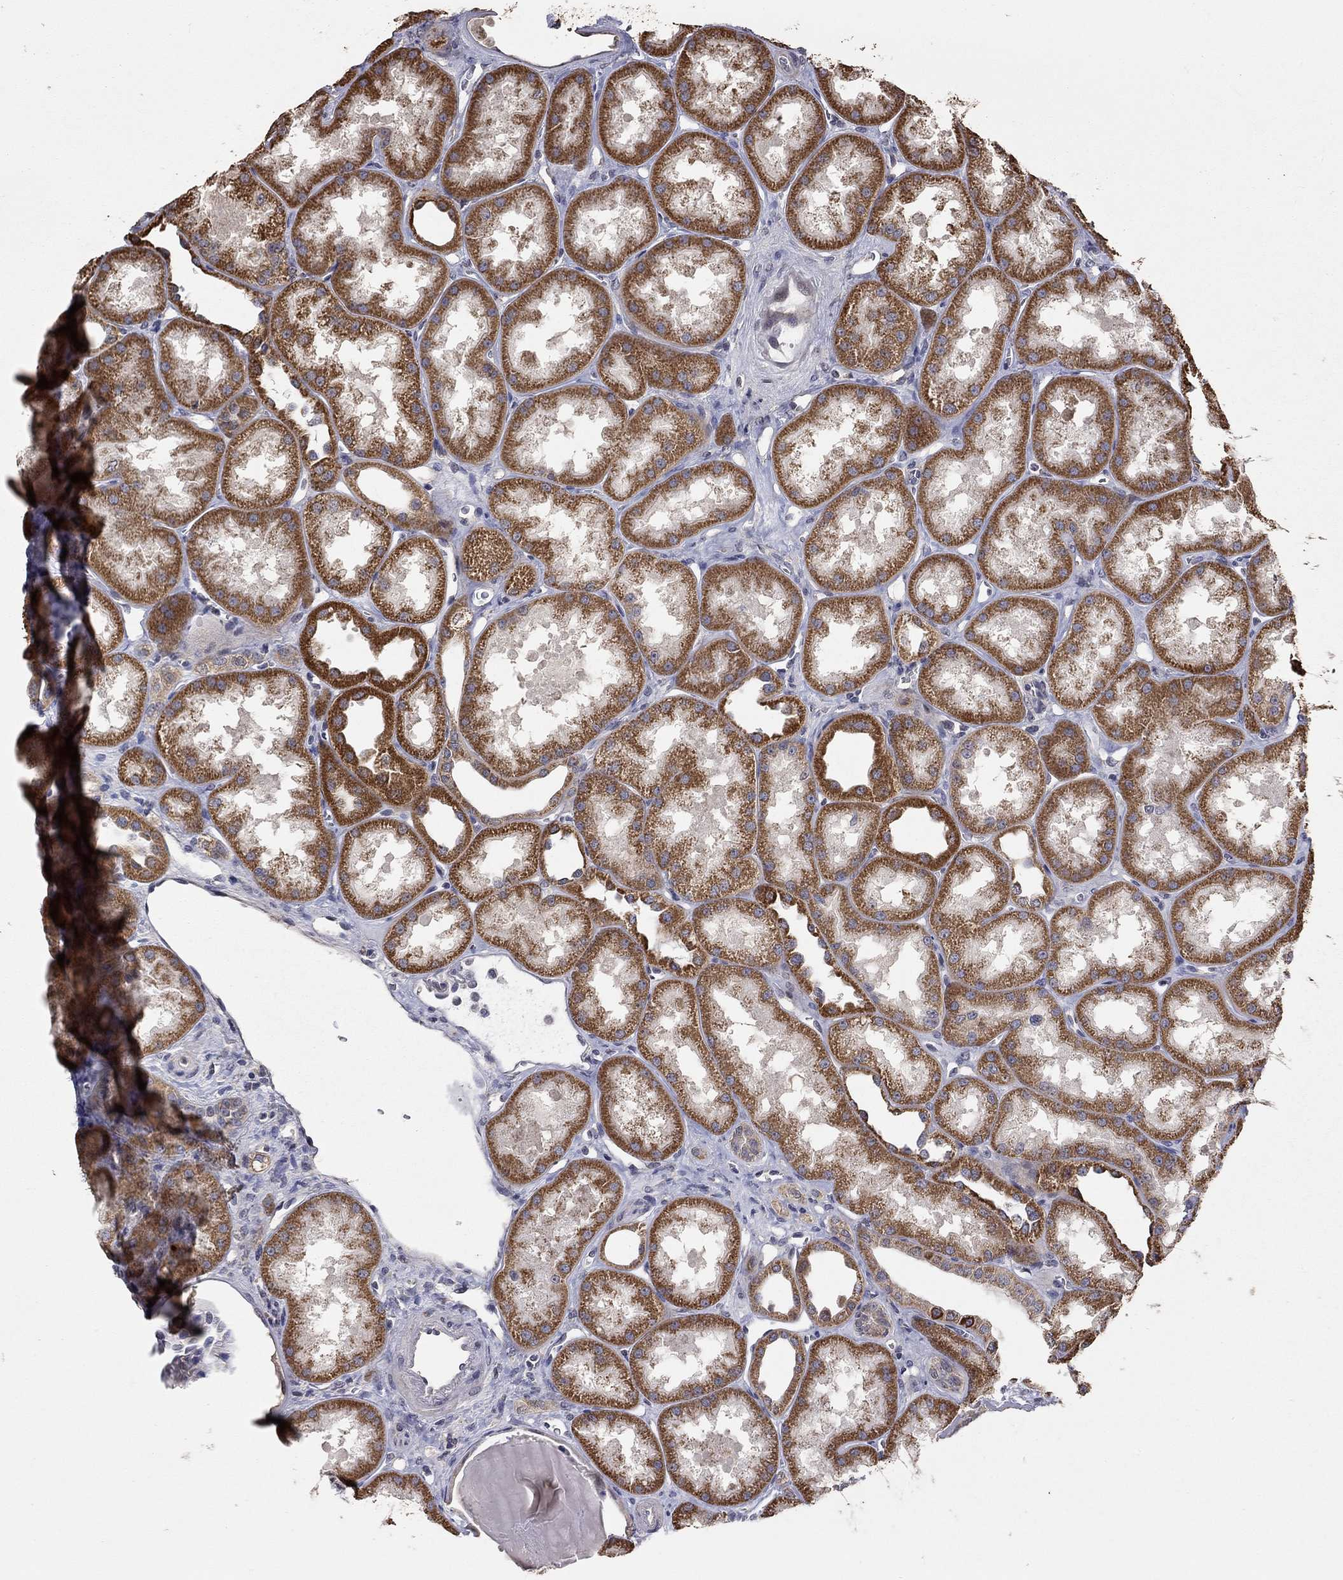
{"staining": {"intensity": "negative", "quantity": "none", "location": "none"}, "tissue": "kidney", "cell_type": "Cells in glomeruli", "image_type": "normal", "snomed": [{"axis": "morphology", "description": "Normal tissue, NOS"}, {"axis": "topography", "description": "Kidney"}], "caption": "Protein analysis of benign kidney displays no significant staining in cells in glomeruli.", "gene": "ANKRA2", "patient": {"sex": "male", "age": 61}}